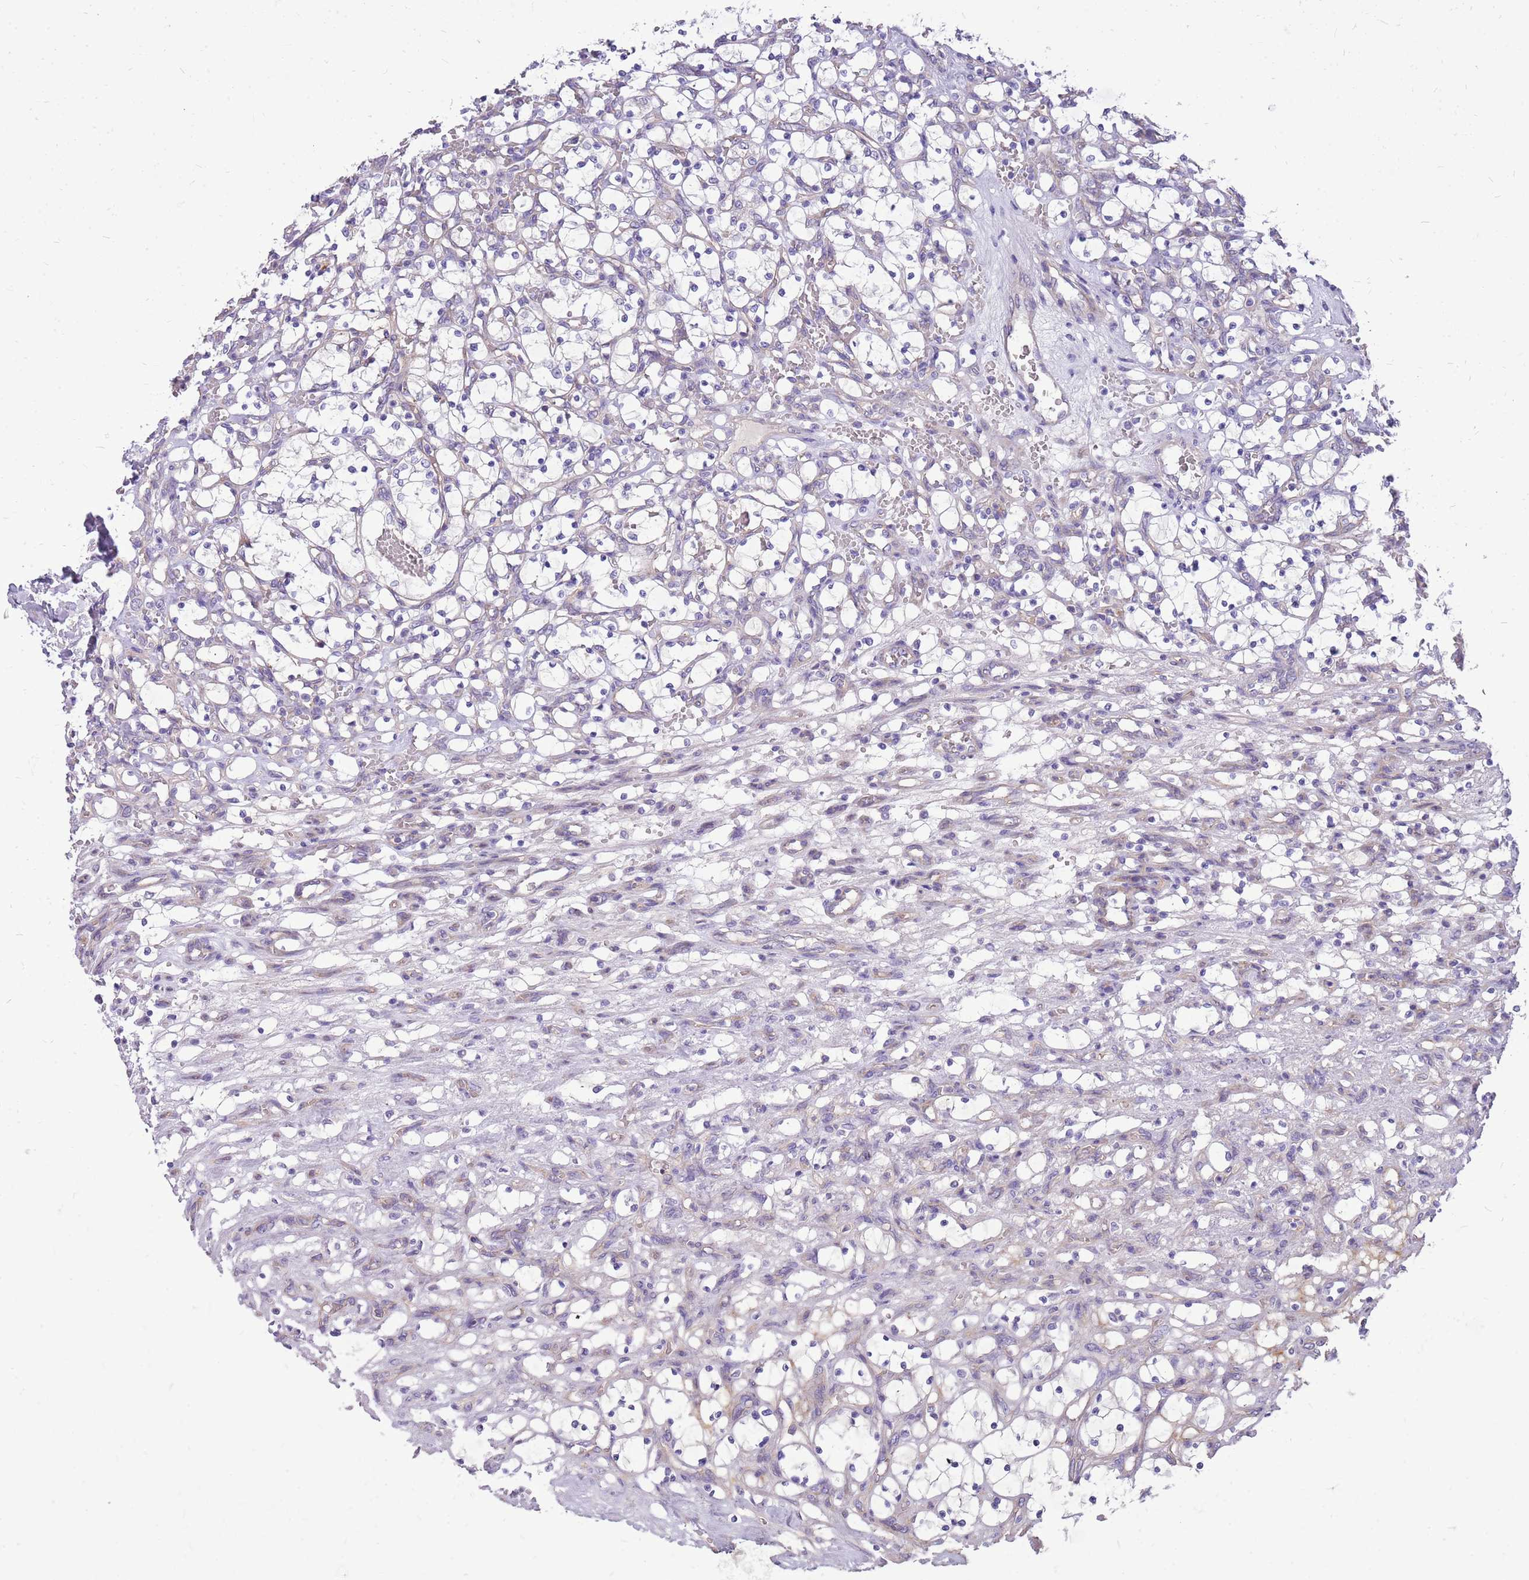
{"staining": {"intensity": "negative", "quantity": "none", "location": "none"}, "tissue": "renal cancer", "cell_type": "Tumor cells", "image_type": "cancer", "snomed": [{"axis": "morphology", "description": "Adenocarcinoma, NOS"}, {"axis": "topography", "description": "Kidney"}], "caption": "Tumor cells are negative for brown protein staining in renal adenocarcinoma. (DAB immunohistochemistry visualized using brightfield microscopy, high magnification).", "gene": "NTN4", "patient": {"sex": "female", "age": 69}}